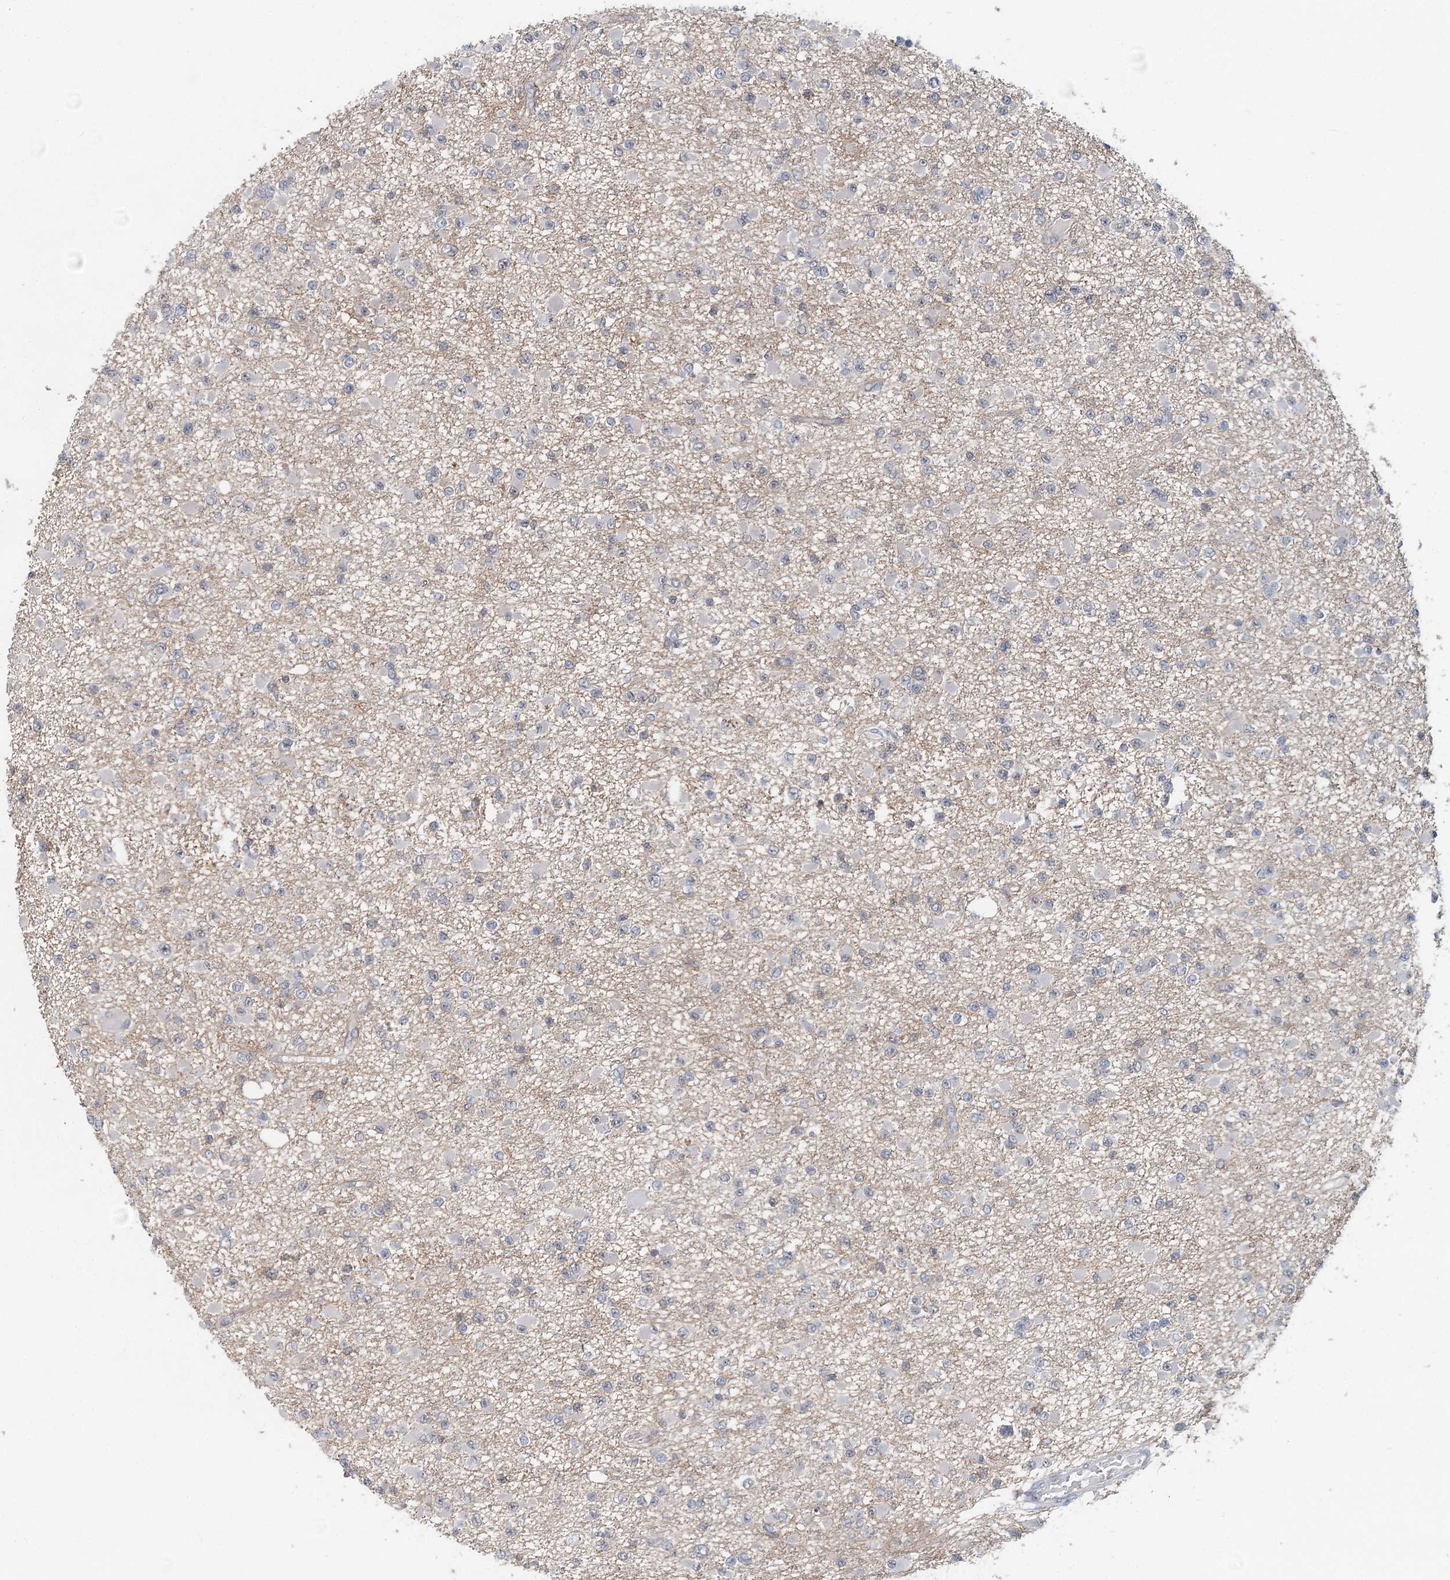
{"staining": {"intensity": "negative", "quantity": "none", "location": "none"}, "tissue": "glioma", "cell_type": "Tumor cells", "image_type": "cancer", "snomed": [{"axis": "morphology", "description": "Glioma, malignant, Low grade"}, {"axis": "topography", "description": "Brain"}], "caption": "A photomicrograph of human malignant glioma (low-grade) is negative for staining in tumor cells.", "gene": "CDC42SE2", "patient": {"sex": "female", "age": 22}}